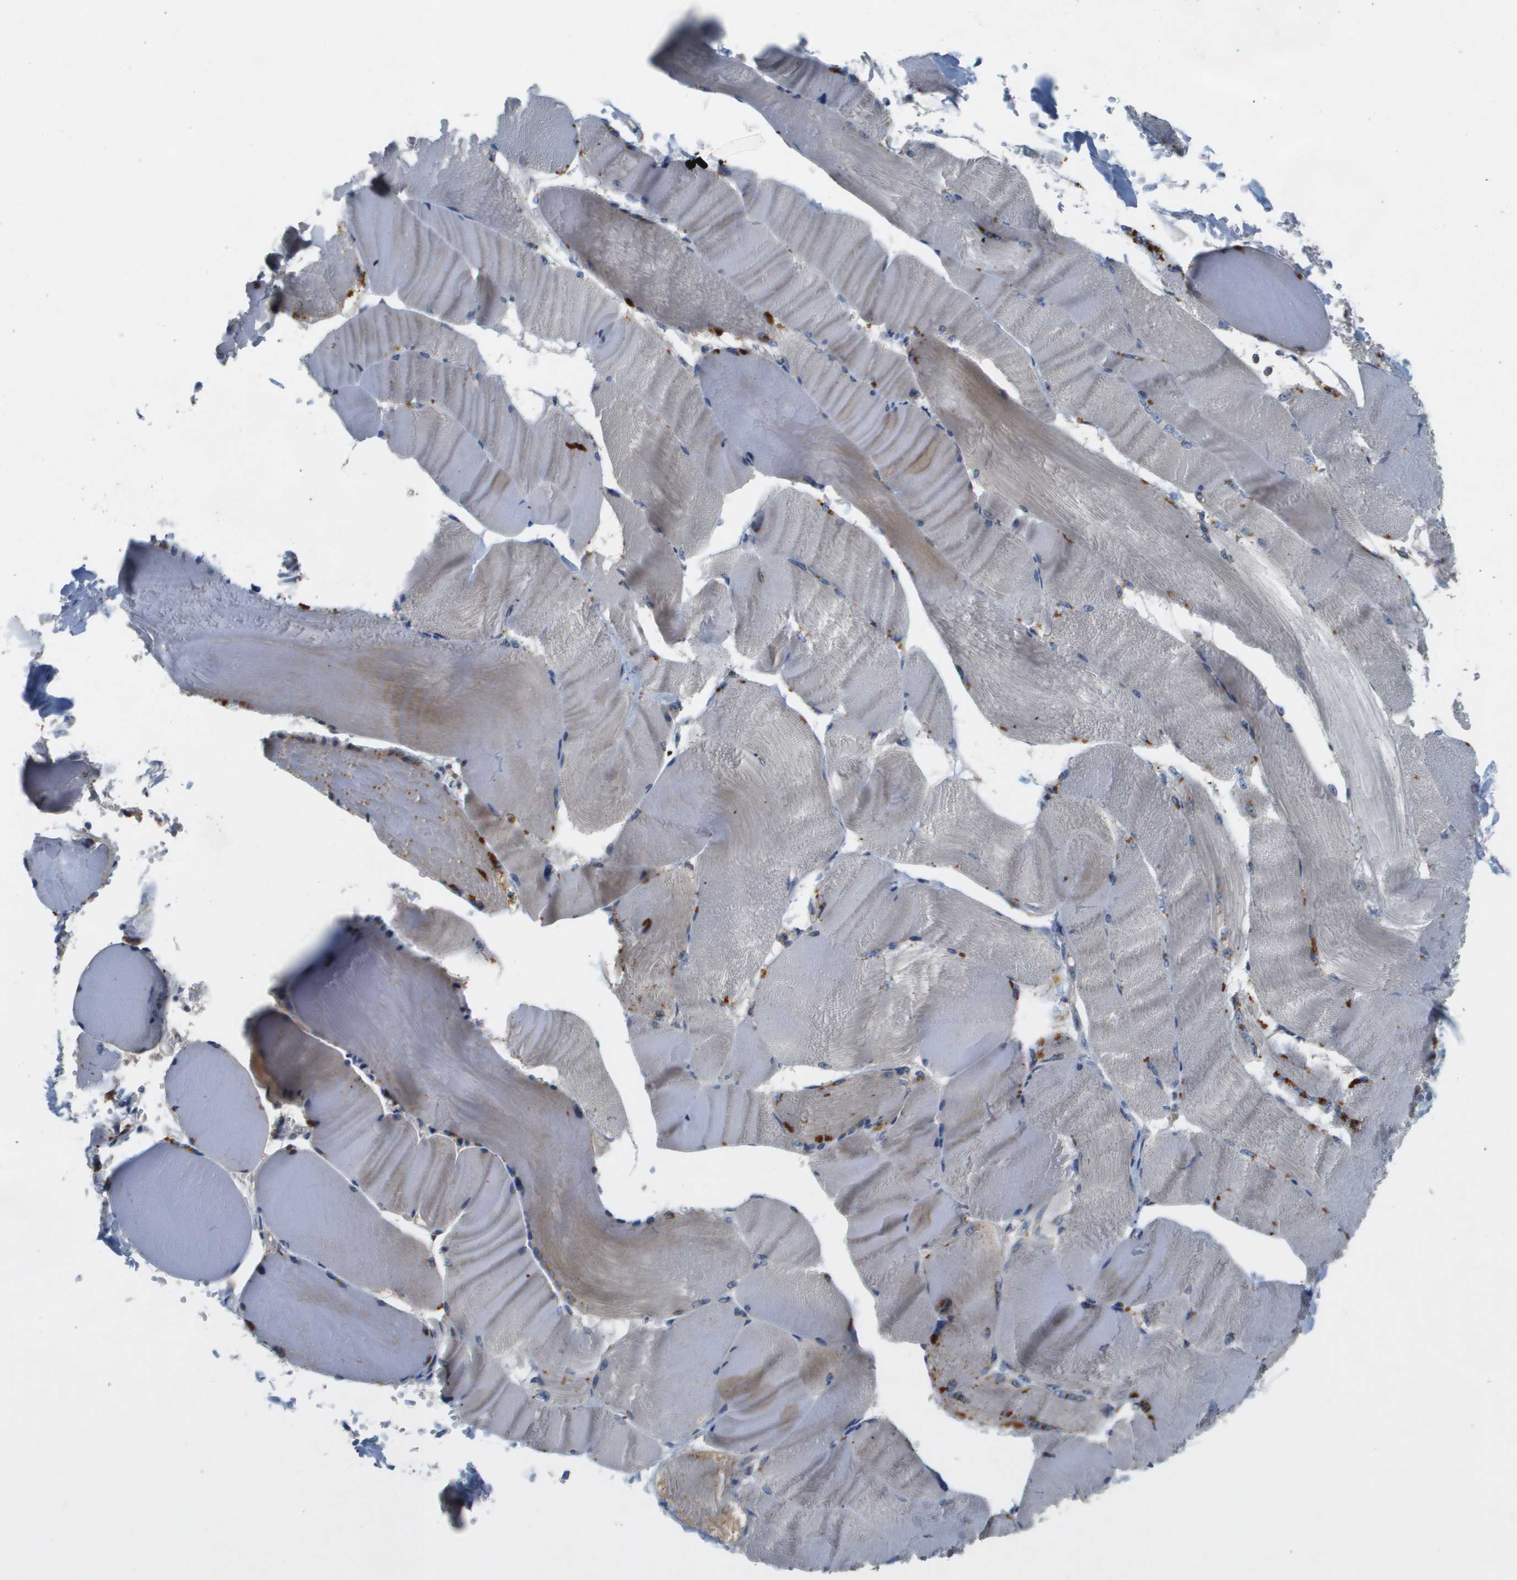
{"staining": {"intensity": "weak", "quantity": "<25%", "location": "cytoplasmic/membranous"}, "tissue": "skeletal muscle", "cell_type": "Myocytes", "image_type": "normal", "snomed": [{"axis": "morphology", "description": "Normal tissue, NOS"}, {"axis": "topography", "description": "Skin"}, {"axis": "topography", "description": "Skeletal muscle"}], "caption": "IHC image of benign skeletal muscle: human skeletal muscle stained with DAB displays no significant protein staining in myocytes. Nuclei are stained in blue.", "gene": "B3GNT5", "patient": {"sex": "male", "age": 83}}